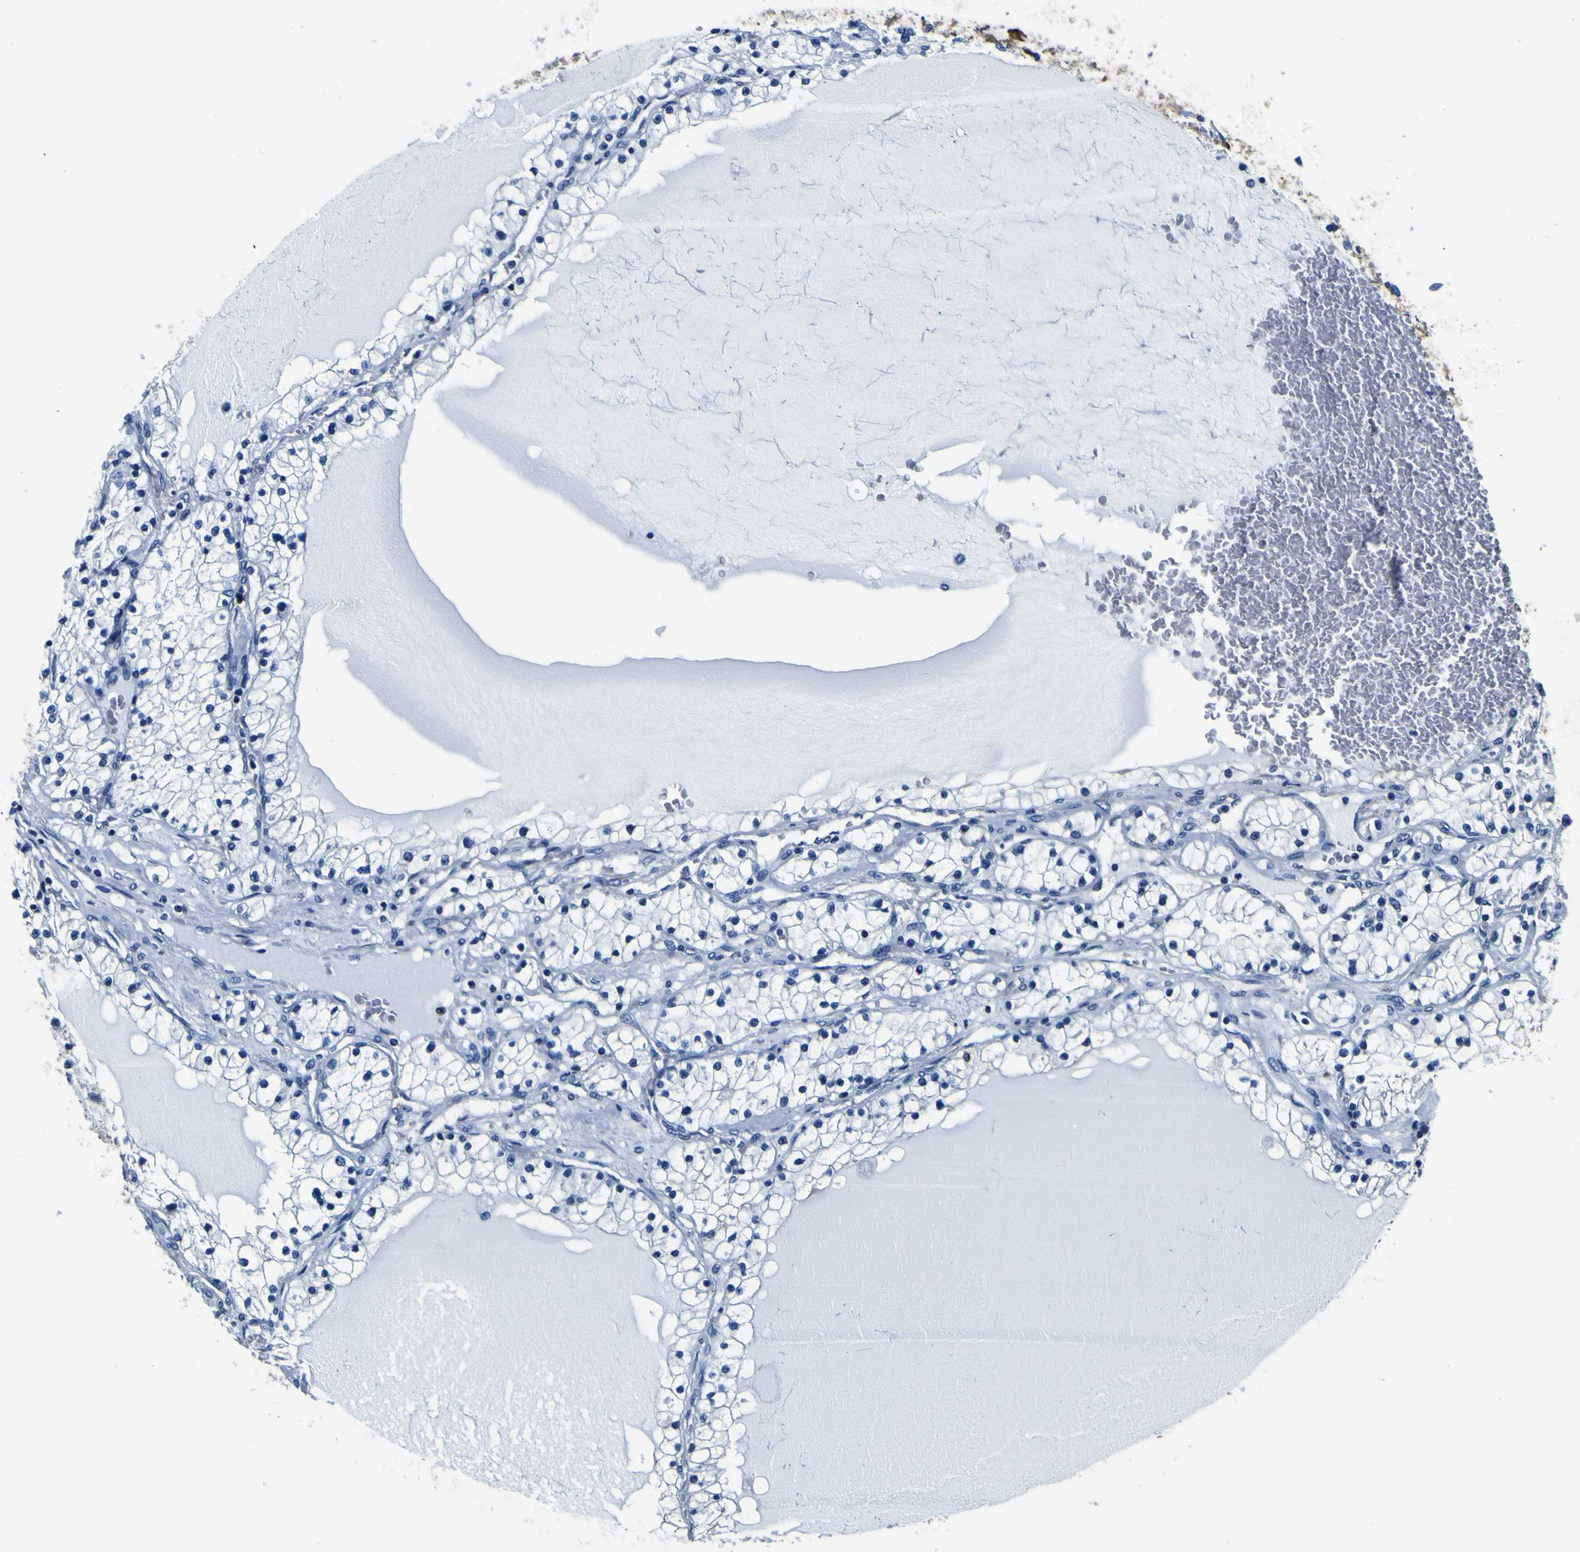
{"staining": {"intensity": "negative", "quantity": "none", "location": "none"}, "tissue": "renal cancer", "cell_type": "Tumor cells", "image_type": "cancer", "snomed": [{"axis": "morphology", "description": "Adenocarcinoma, NOS"}, {"axis": "topography", "description": "Kidney"}], "caption": "Human adenocarcinoma (renal) stained for a protein using immunohistochemistry shows no positivity in tumor cells.", "gene": "TUBA1B", "patient": {"sex": "male", "age": 68}}